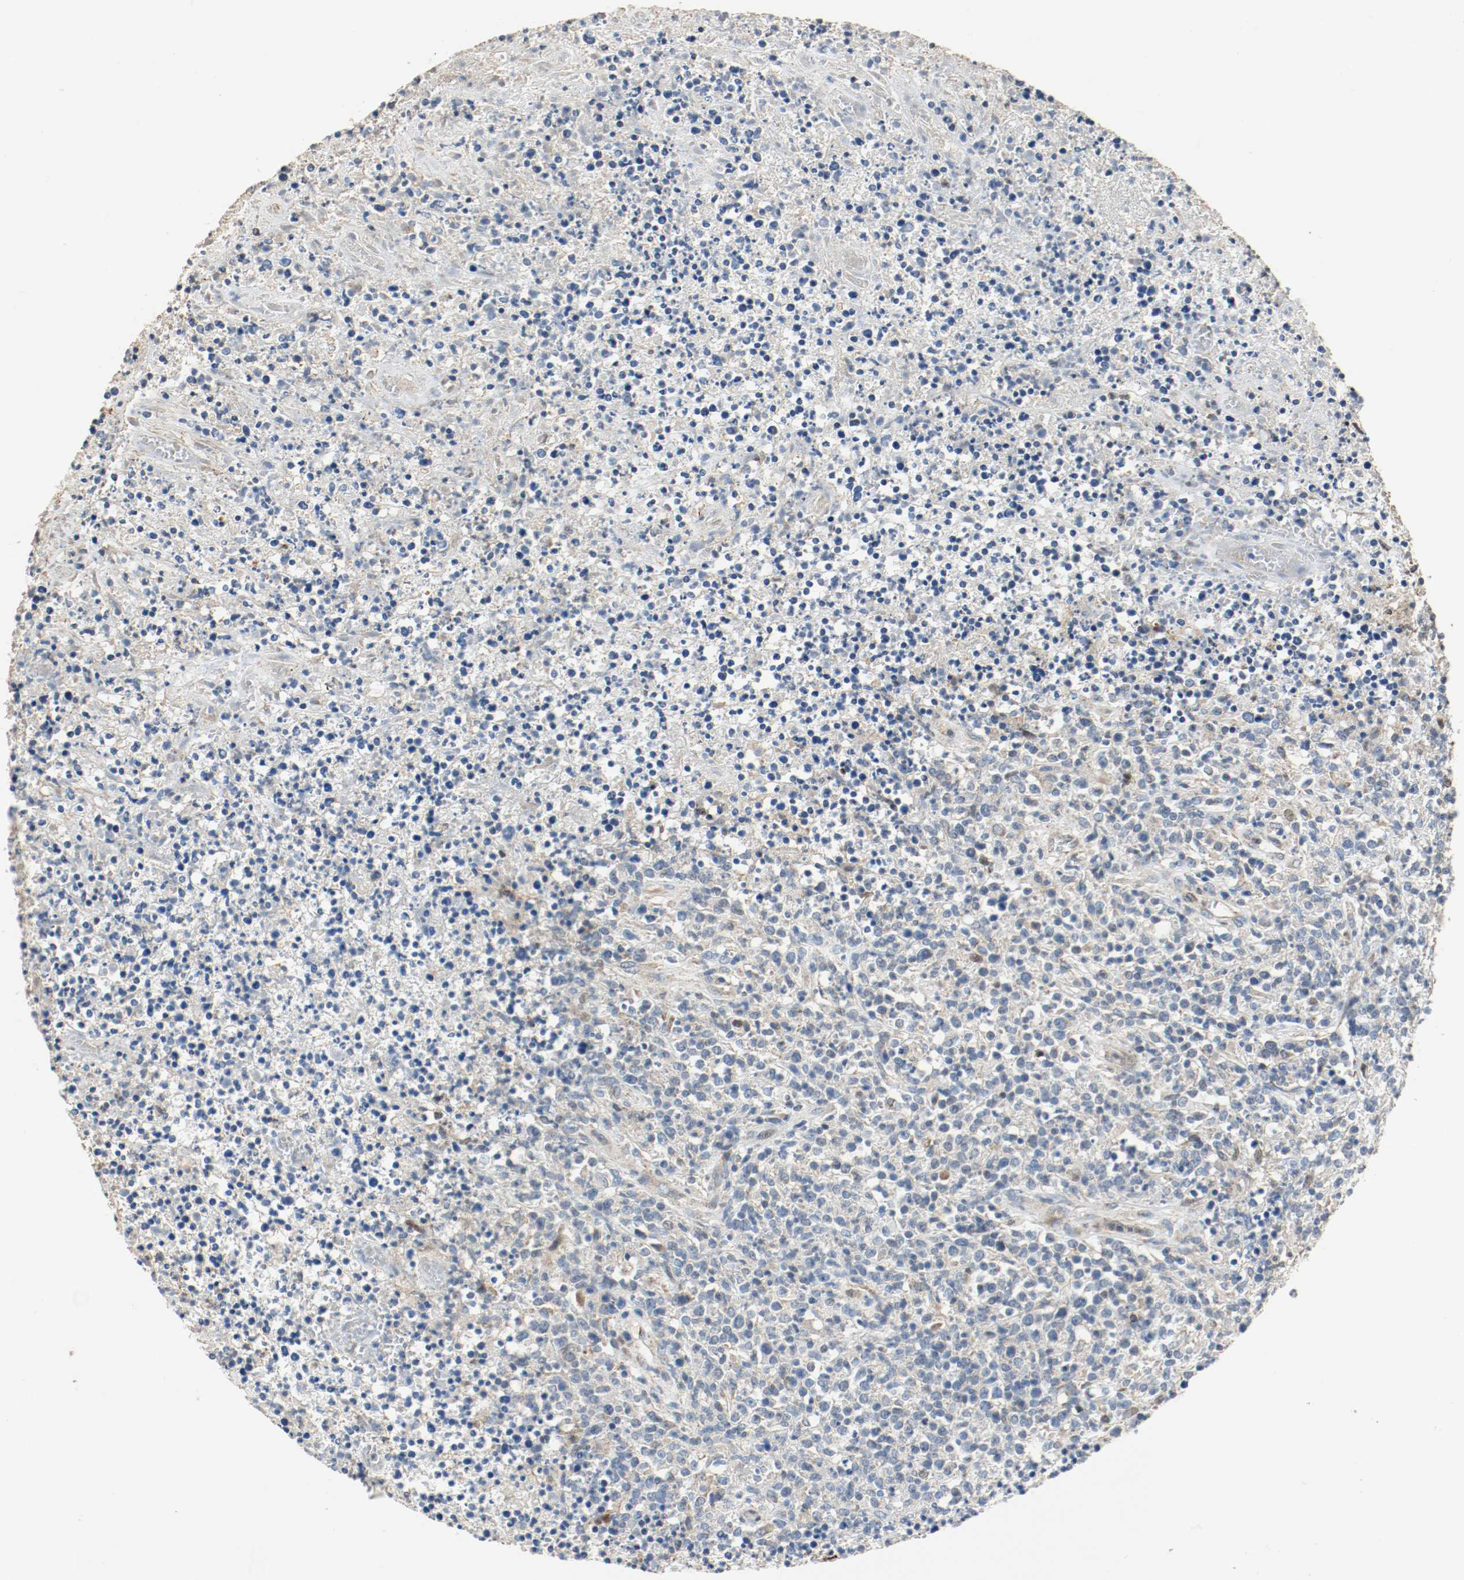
{"staining": {"intensity": "moderate", "quantity": ">75%", "location": "cytoplasmic/membranous"}, "tissue": "lymphoma", "cell_type": "Tumor cells", "image_type": "cancer", "snomed": [{"axis": "morphology", "description": "Malignant lymphoma, non-Hodgkin's type, High grade"}, {"axis": "topography", "description": "Lymph node"}], "caption": "Immunohistochemistry (IHC) micrograph of human lymphoma stained for a protein (brown), which demonstrates medium levels of moderate cytoplasmic/membranous staining in approximately >75% of tumor cells.", "gene": "ALDH4A1", "patient": {"sex": "female", "age": 84}}